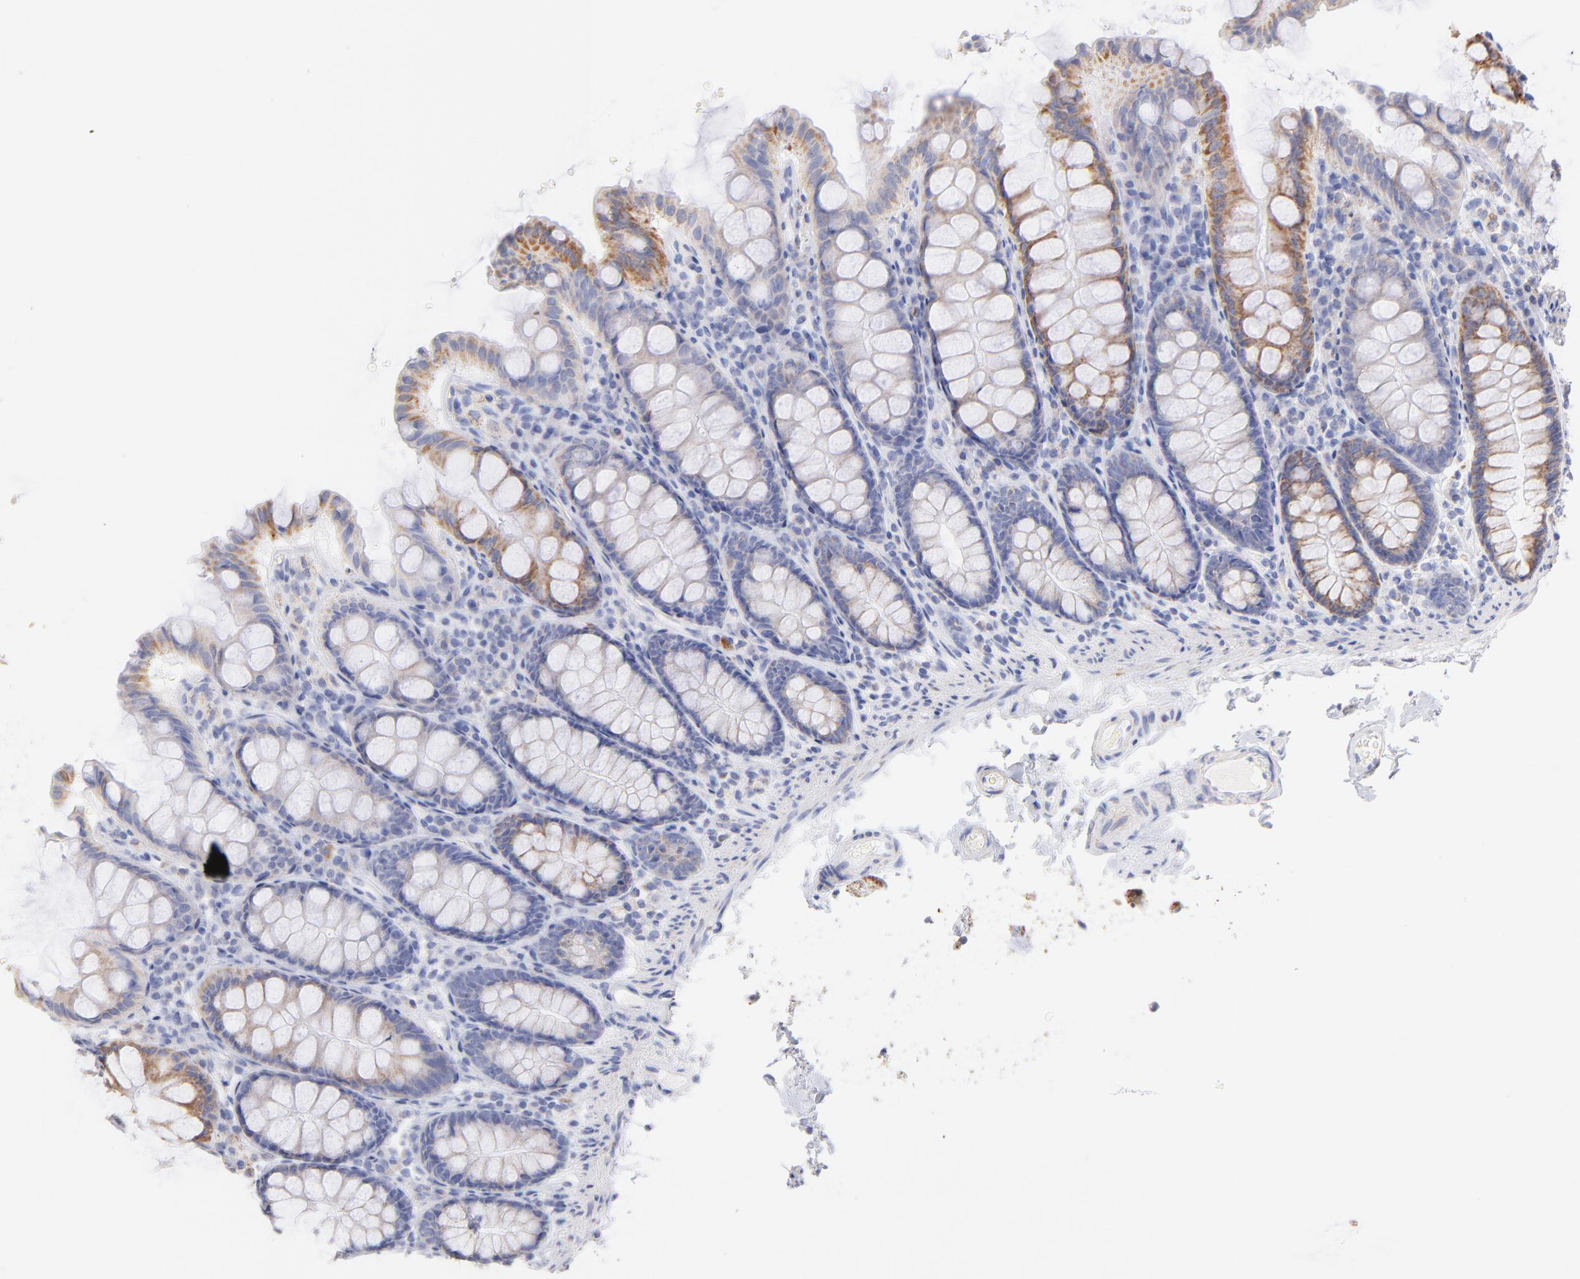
{"staining": {"intensity": "negative", "quantity": "none", "location": "none"}, "tissue": "colon", "cell_type": "Endothelial cells", "image_type": "normal", "snomed": [{"axis": "morphology", "description": "Normal tissue, NOS"}, {"axis": "topography", "description": "Colon"}], "caption": "IHC image of benign human colon stained for a protein (brown), which displays no positivity in endothelial cells.", "gene": "AIFM1", "patient": {"sex": "female", "age": 61}}